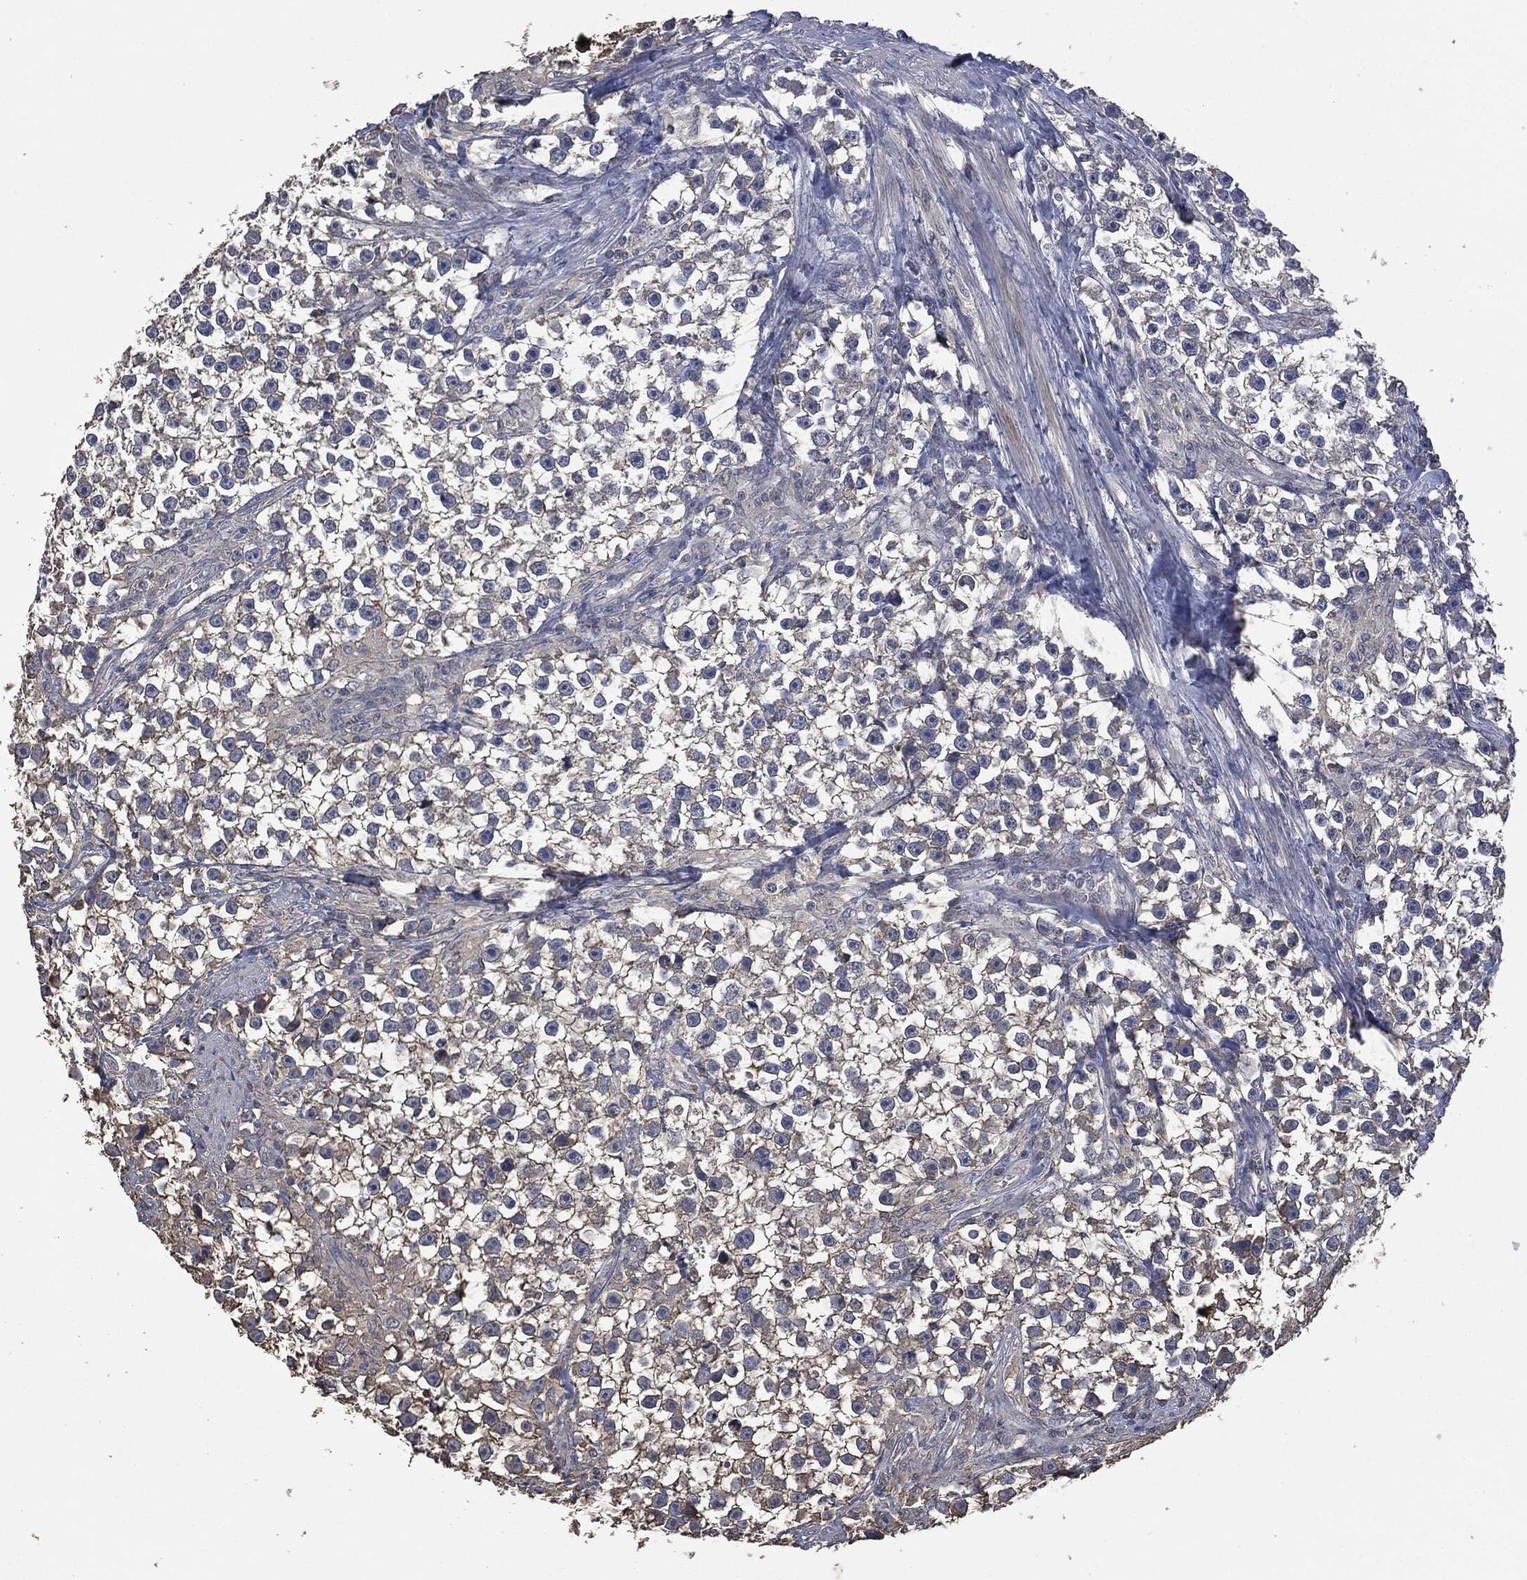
{"staining": {"intensity": "negative", "quantity": "none", "location": "none"}, "tissue": "testis cancer", "cell_type": "Tumor cells", "image_type": "cancer", "snomed": [{"axis": "morphology", "description": "Seminoma, NOS"}, {"axis": "topography", "description": "Testis"}], "caption": "Seminoma (testis) was stained to show a protein in brown. There is no significant expression in tumor cells.", "gene": "MSLN", "patient": {"sex": "male", "age": 59}}